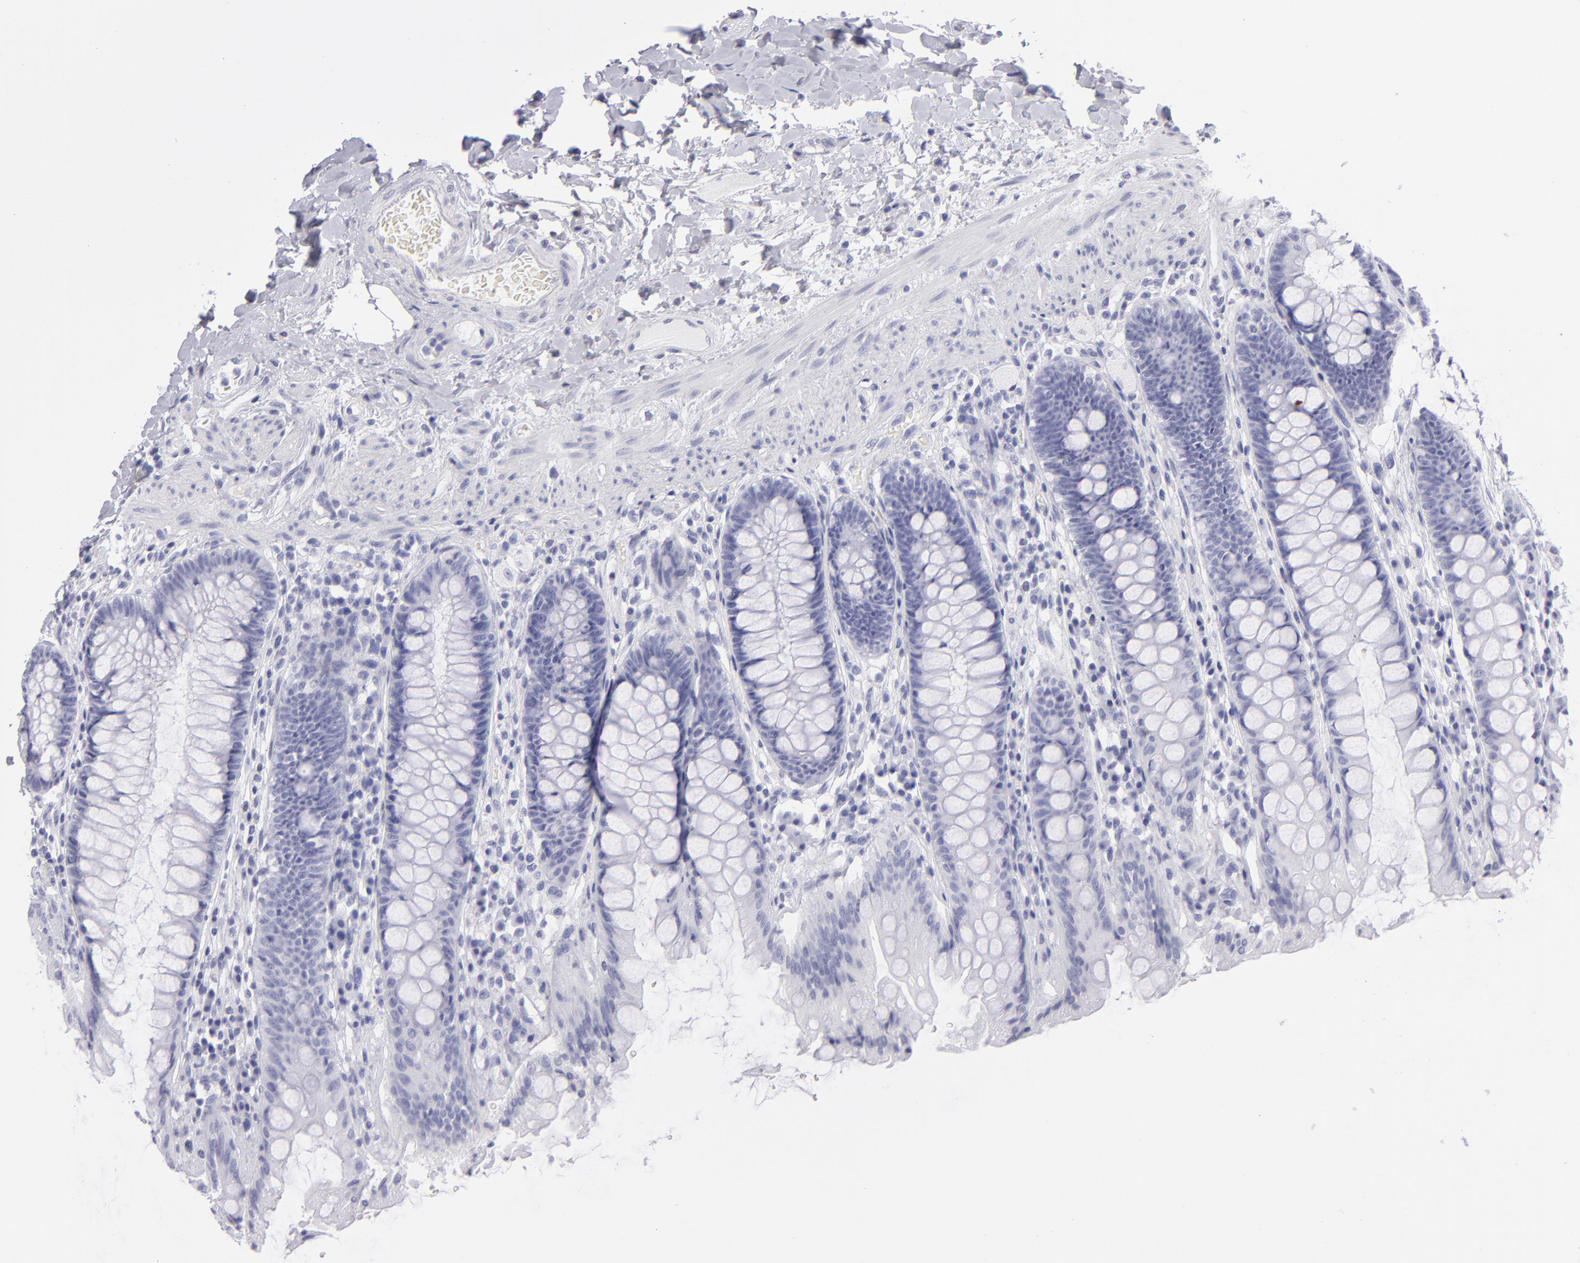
{"staining": {"intensity": "negative", "quantity": "none", "location": "none"}, "tissue": "rectum", "cell_type": "Glandular cells", "image_type": "normal", "snomed": [{"axis": "morphology", "description": "Normal tissue, NOS"}, {"axis": "topography", "description": "Rectum"}], "caption": "Rectum was stained to show a protein in brown. There is no significant positivity in glandular cells. (DAB immunohistochemistry (IHC) visualized using brightfield microscopy, high magnification).", "gene": "PVALB", "patient": {"sex": "female", "age": 46}}